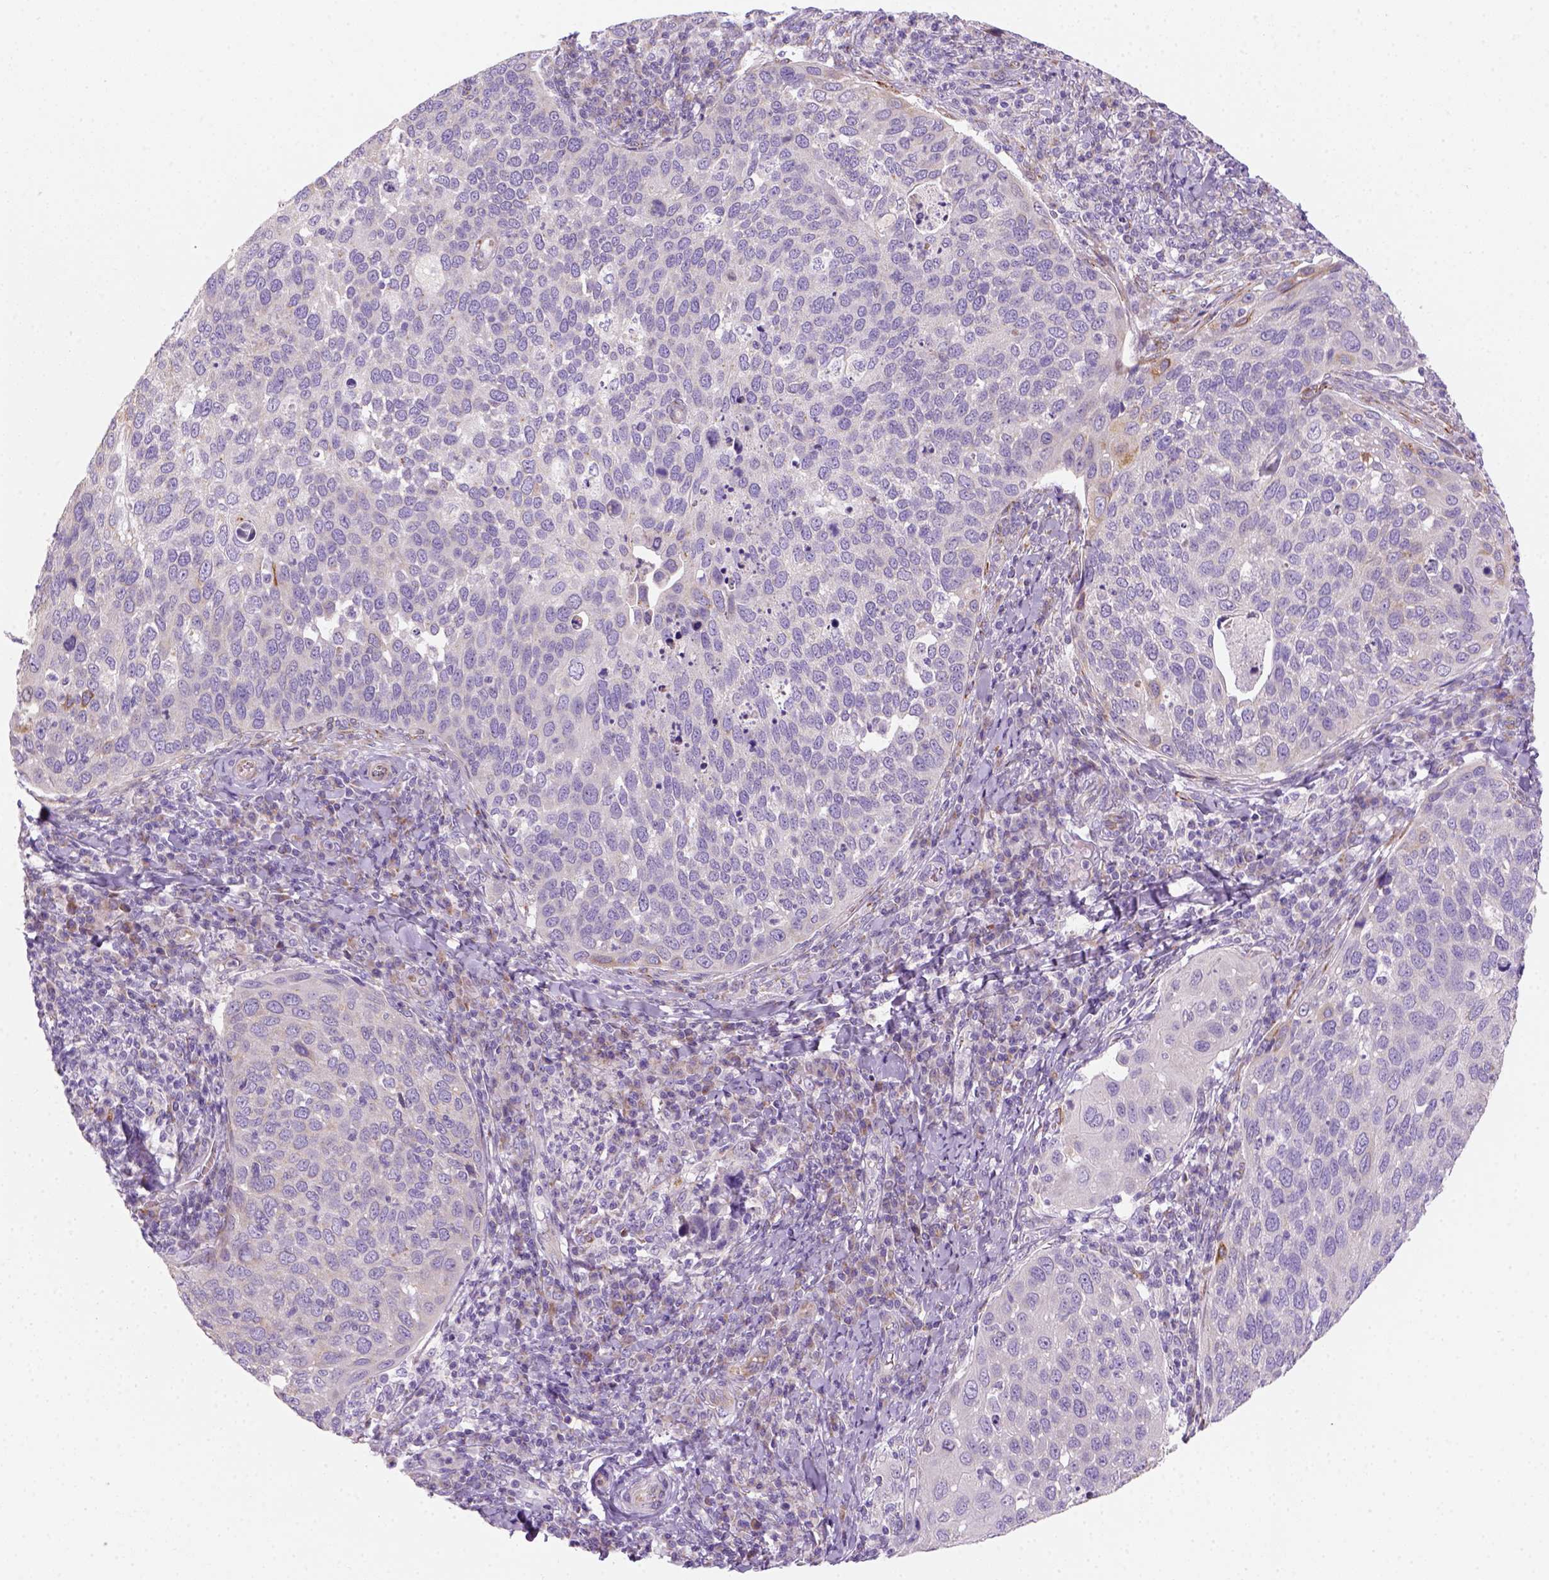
{"staining": {"intensity": "negative", "quantity": "none", "location": "none"}, "tissue": "cervical cancer", "cell_type": "Tumor cells", "image_type": "cancer", "snomed": [{"axis": "morphology", "description": "Squamous cell carcinoma, NOS"}, {"axis": "topography", "description": "Cervix"}], "caption": "Human squamous cell carcinoma (cervical) stained for a protein using immunohistochemistry displays no expression in tumor cells.", "gene": "CES2", "patient": {"sex": "female", "age": 54}}